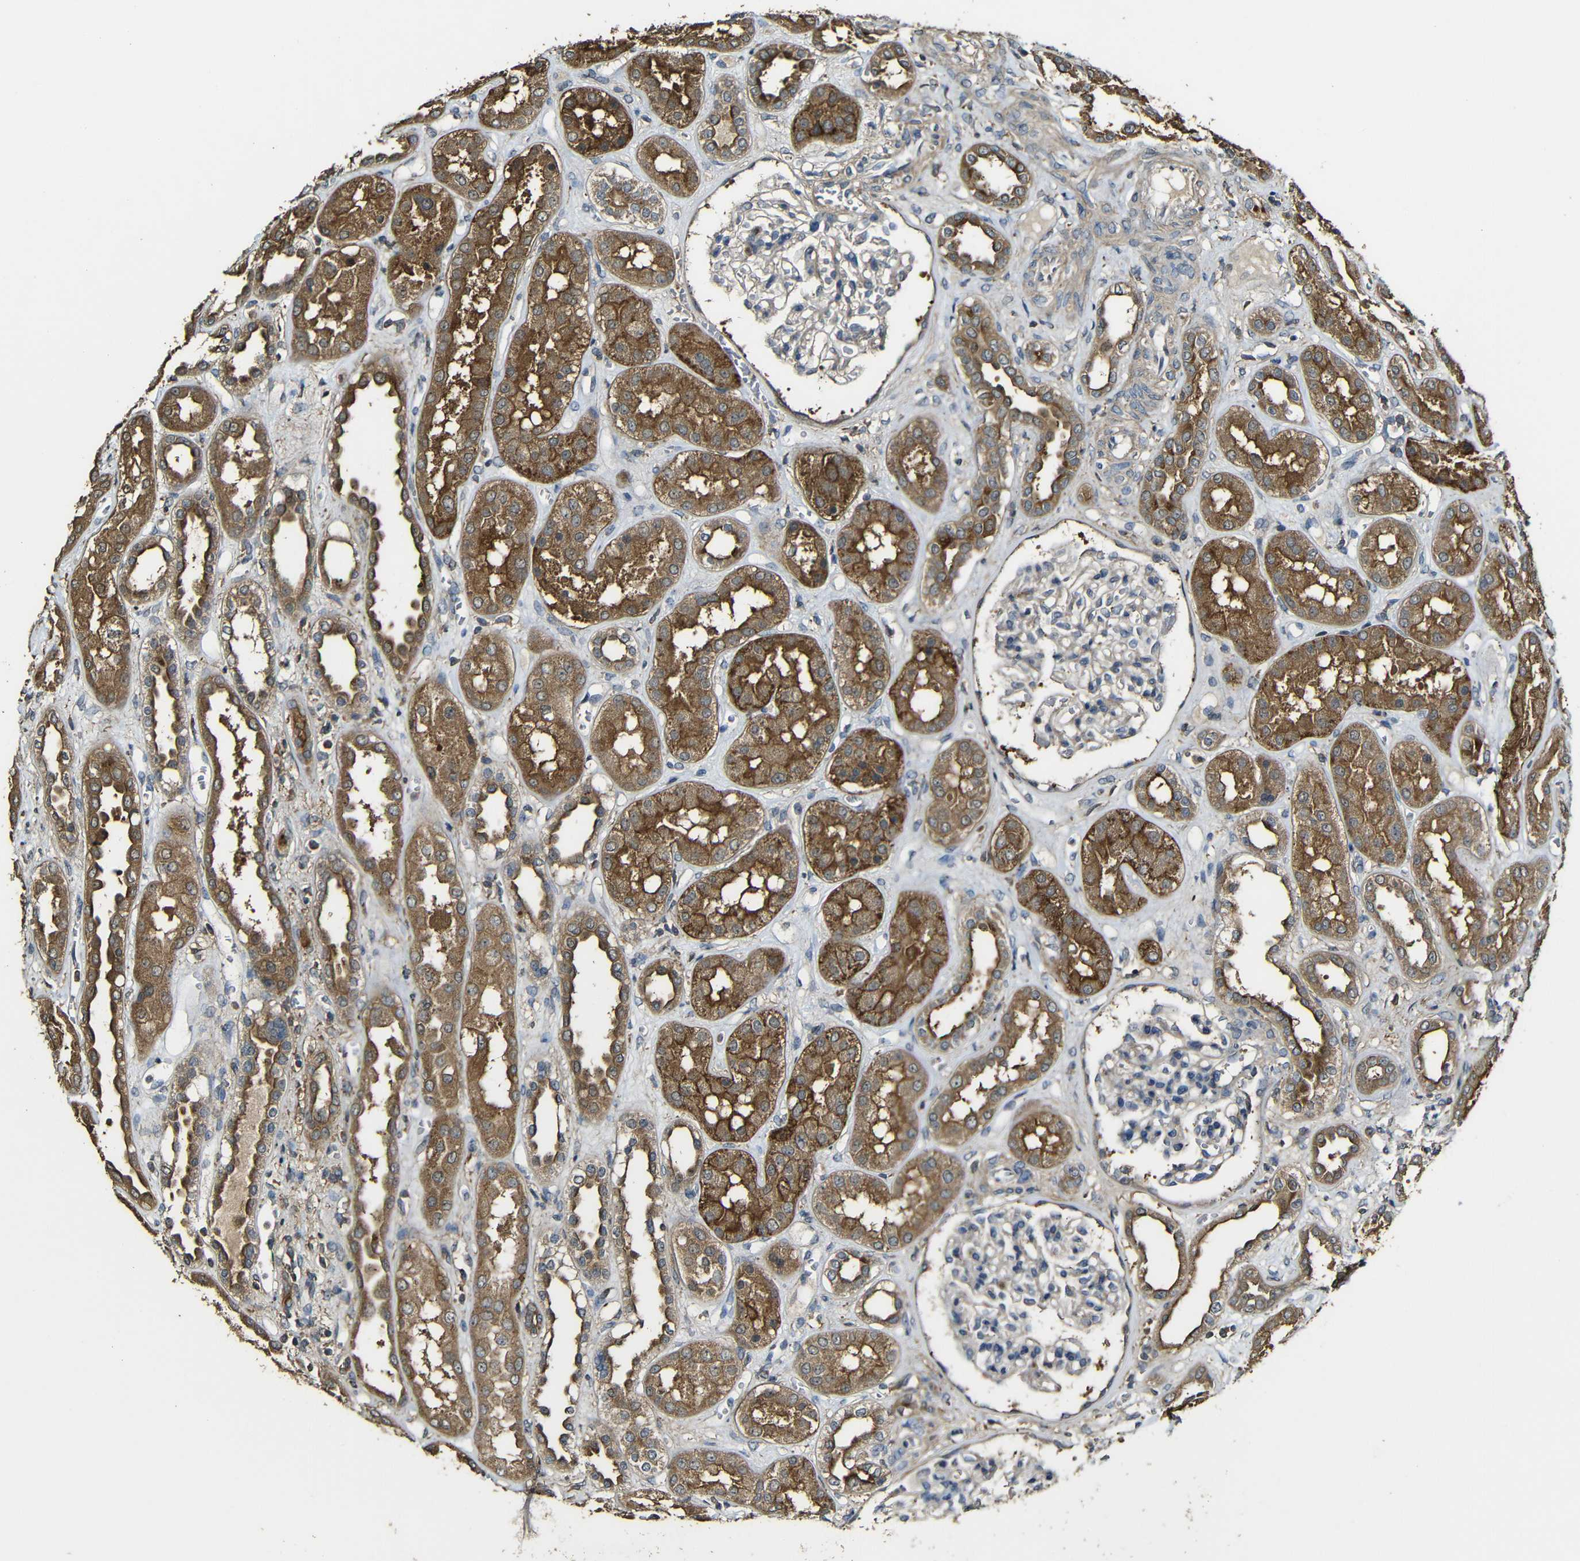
{"staining": {"intensity": "negative", "quantity": "none", "location": "none"}, "tissue": "kidney", "cell_type": "Cells in glomeruli", "image_type": "normal", "snomed": [{"axis": "morphology", "description": "Normal tissue, NOS"}, {"axis": "topography", "description": "Kidney"}], "caption": "High magnification brightfield microscopy of benign kidney stained with DAB (3,3'-diaminobenzidine) (brown) and counterstained with hematoxylin (blue): cells in glomeruli show no significant staining.", "gene": "CASP8", "patient": {"sex": "male", "age": 59}}